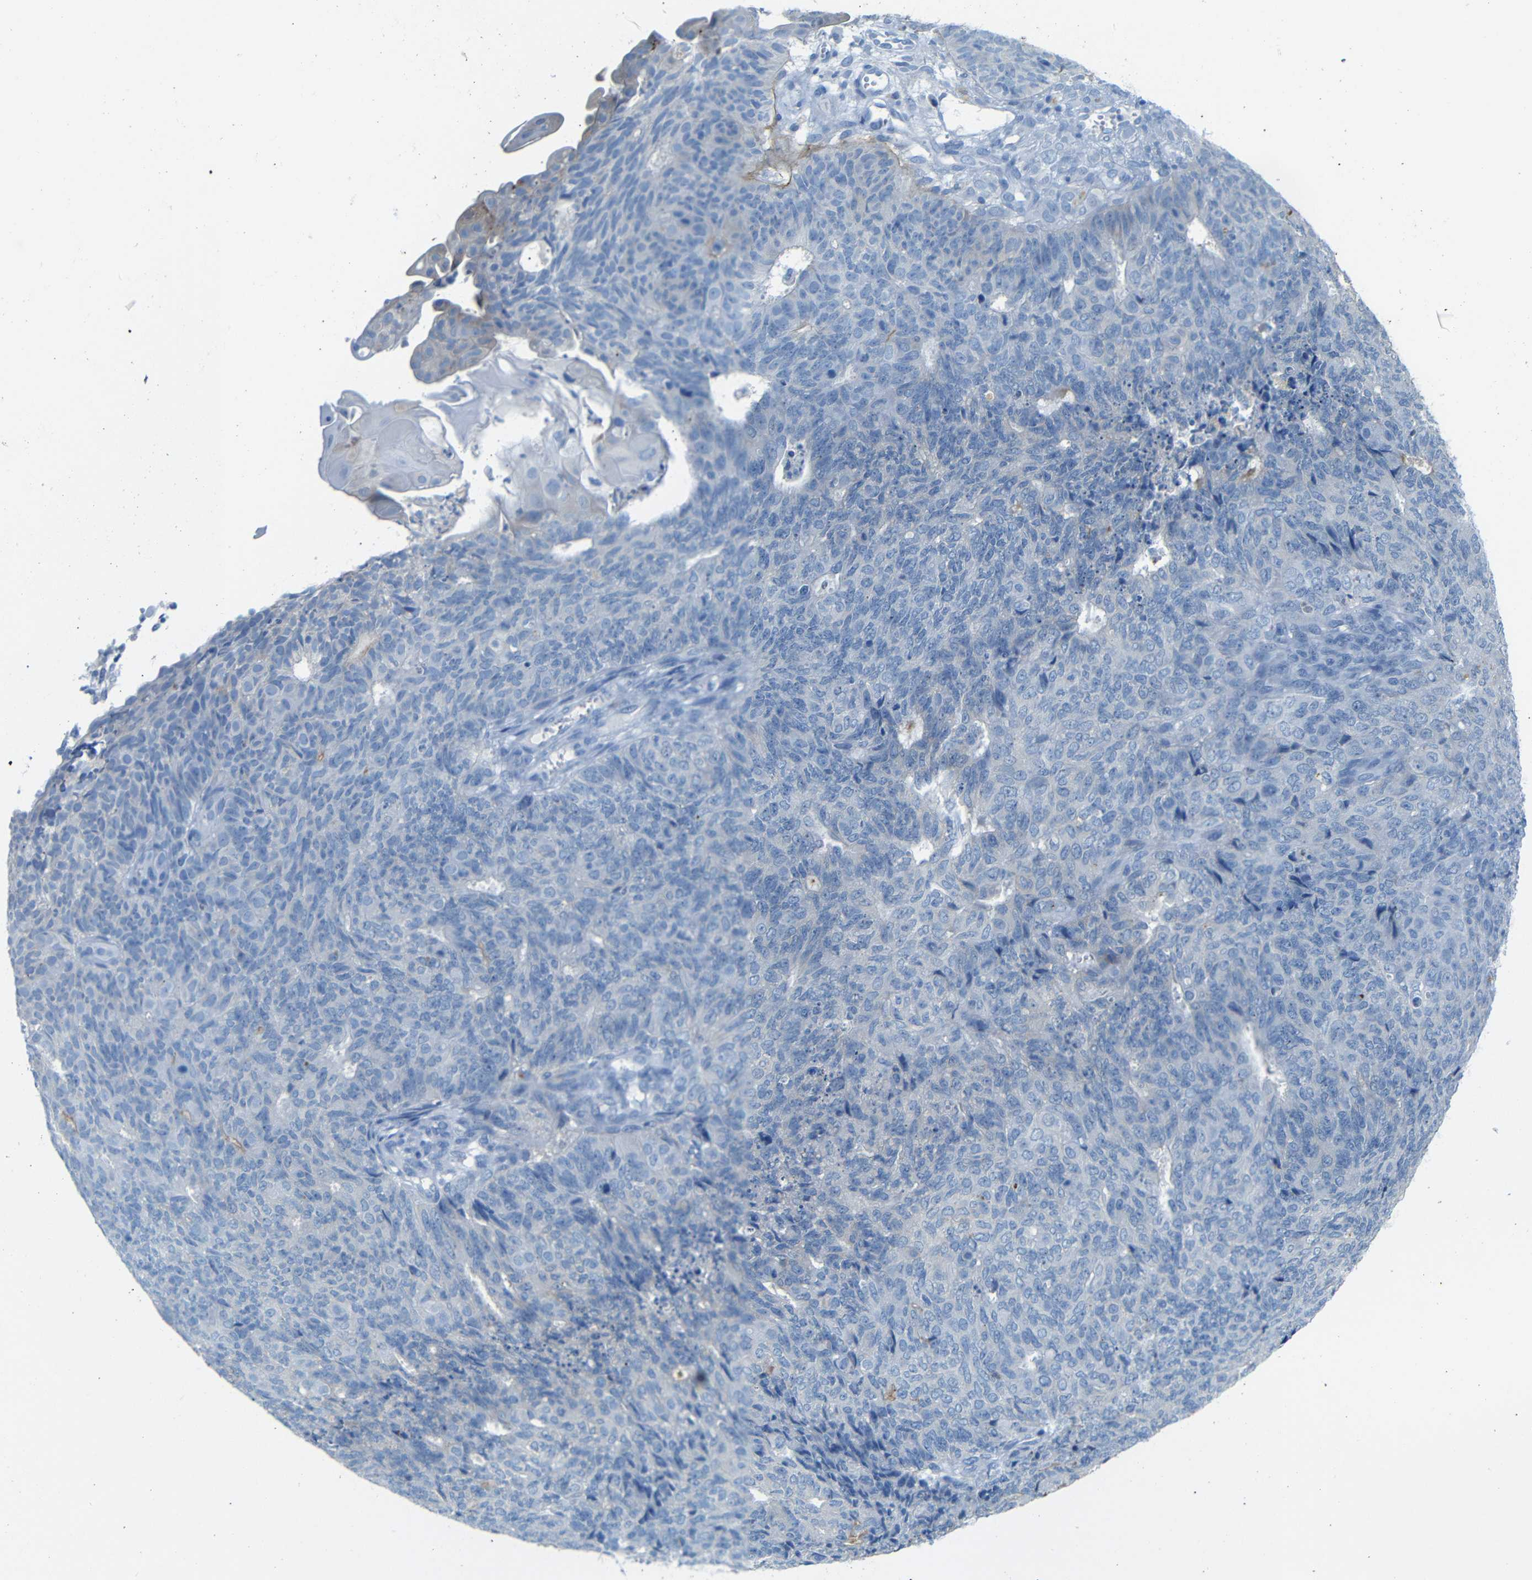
{"staining": {"intensity": "negative", "quantity": "none", "location": "none"}, "tissue": "endometrial cancer", "cell_type": "Tumor cells", "image_type": "cancer", "snomed": [{"axis": "morphology", "description": "Adenocarcinoma, NOS"}, {"axis": "topography", "description": "Endometrium"}], "caption": "This is an IHC photomicrograph of adenocarcinoma (endometrial). There is no positivity in tumor cells.", "gene": "FCRL1", "patient": {"sex": "female", "age": 32}}